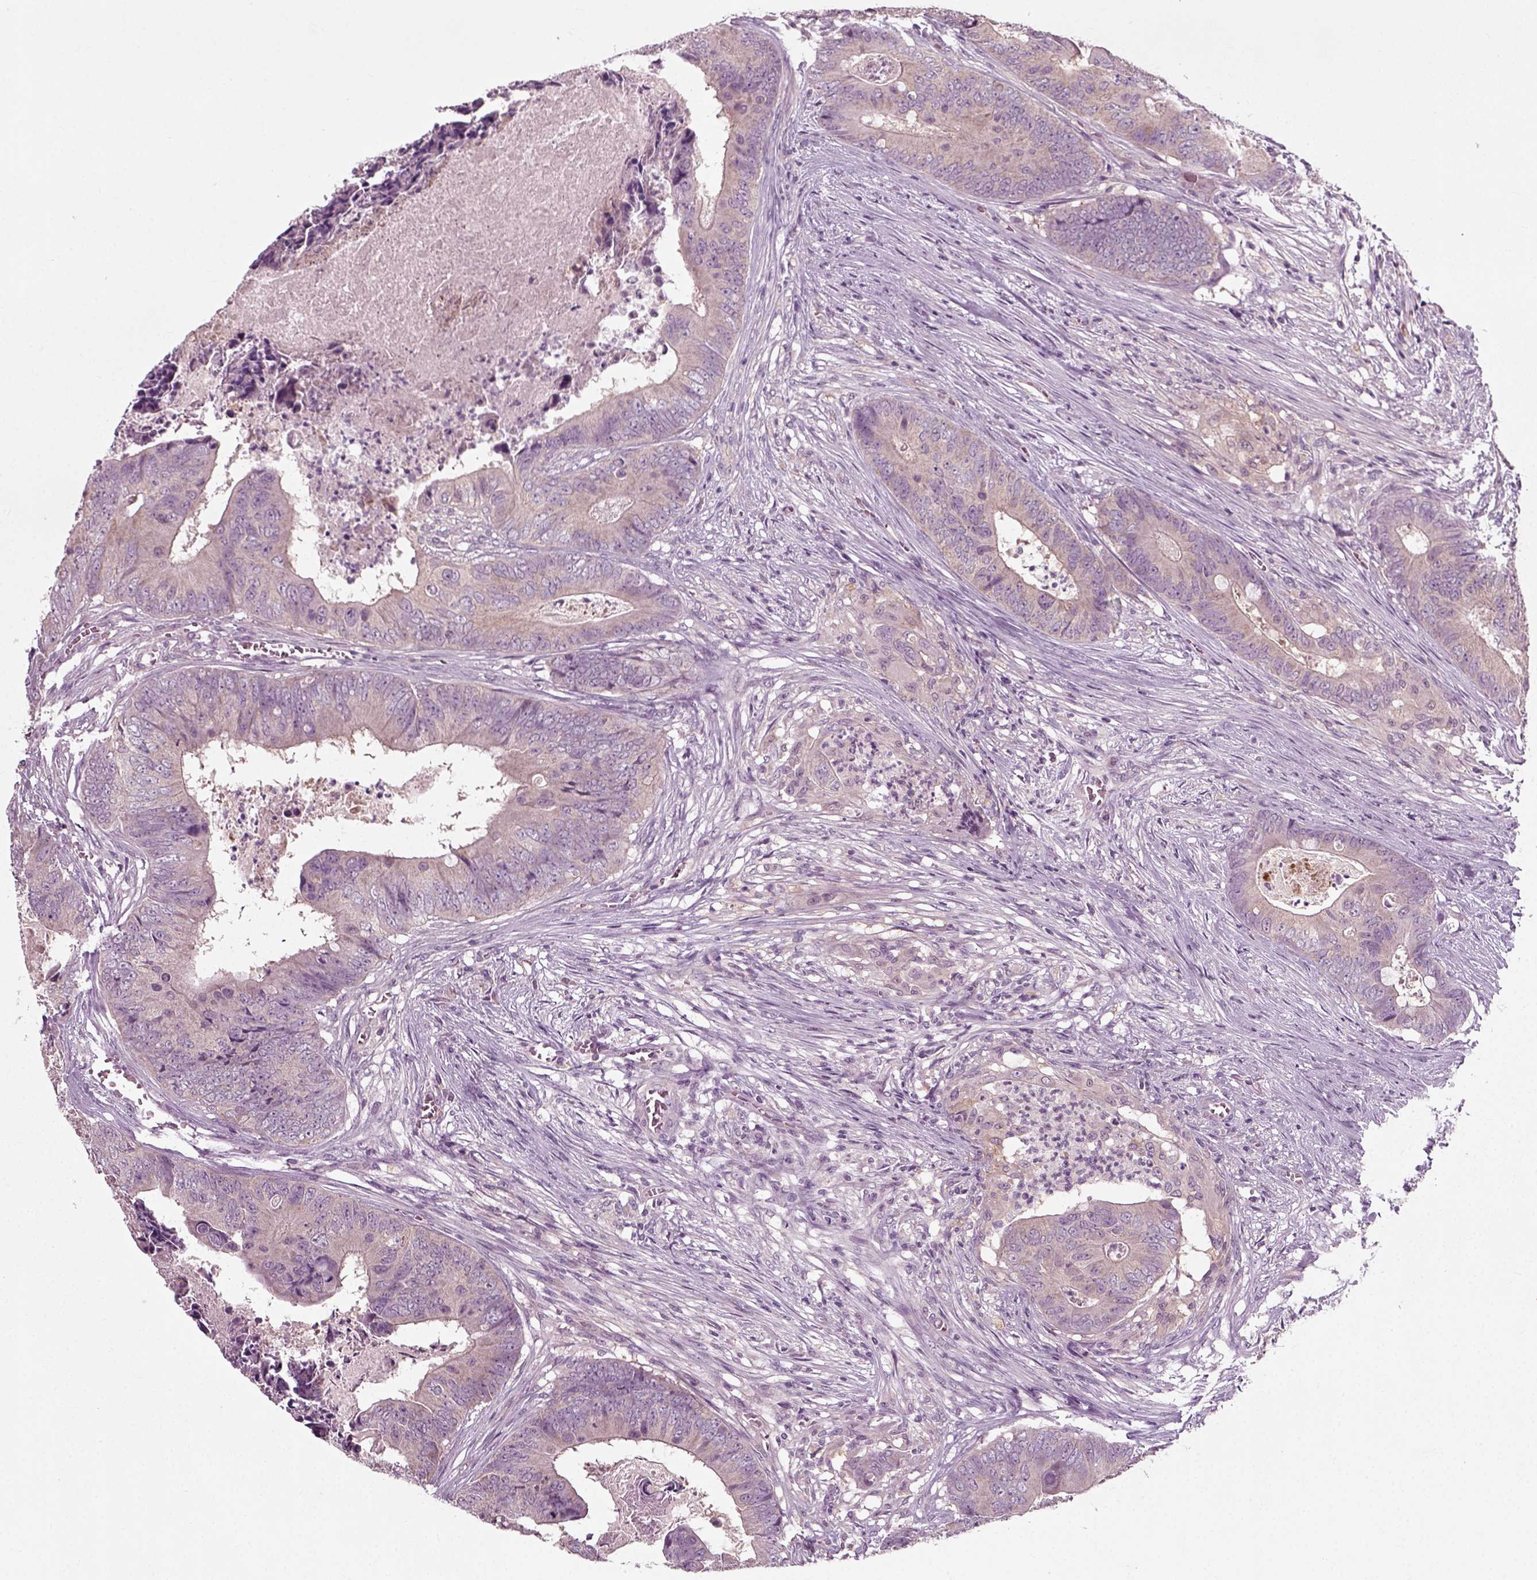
{"staining": {"intensity": "weak", "quantity": "25%-75%", "location": "cytoplasmic/membranous"}, "tissue": "colorectal cancer", "cell_type": "Tumor cells", "image_type": "cancer", "snomed": [{"axis": "morphology", "description": "Adenocarcinoma, NOS"}, {"axis": "topography", "description": "Colon"}], "caption": "A brown stain highlights weak cytoplasmic/membranous positivity of a protein in human adenocarcinoma (colorectal) tumor cells. (DAB IHC with brightfield microscopy, high magnification).", "gene": "RND2", "patient": {"sex": "male", "age": 84}}